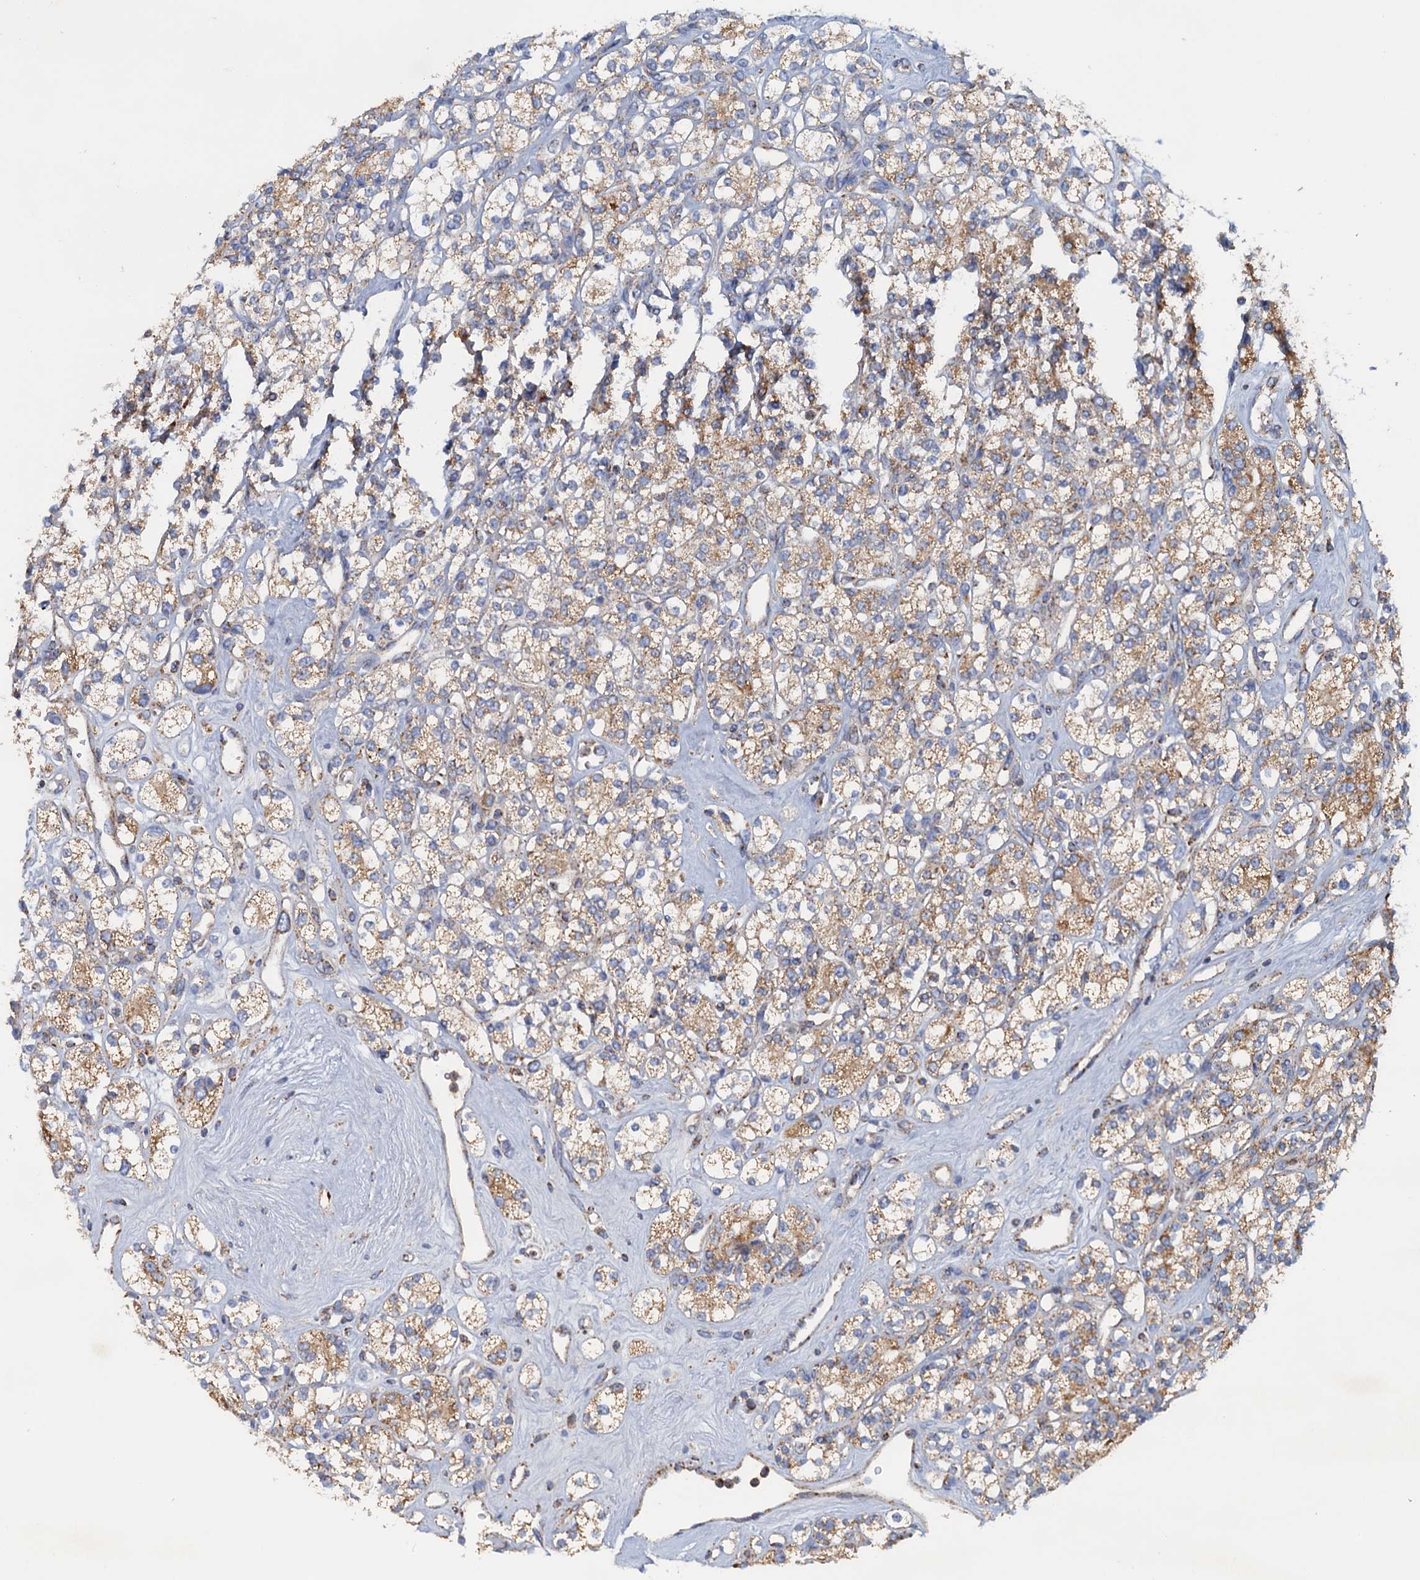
{"staining": {"intensity": "moderate", "quantity": ">75%", "location": "cytoplasmic/membranous"}, "tissue": "renal cancer", "cell_type": "Tumor cells", "image_type": "cancer", "snomed": [{"axis": "morphology", "description": "Adenocarcinoma, NOS"}, {"axis": "topography", "description": "Kidney"}], "caption": "This histopathology image demonstrates immunohistochemistry (IHC) staining of adenocarcinoma (renal), with medium moderate cytoplasmic/membranous expression in about >75% of tumor cells.", "gene": "GTPBP3", "patient": {"sex": "male", "age": 77}}